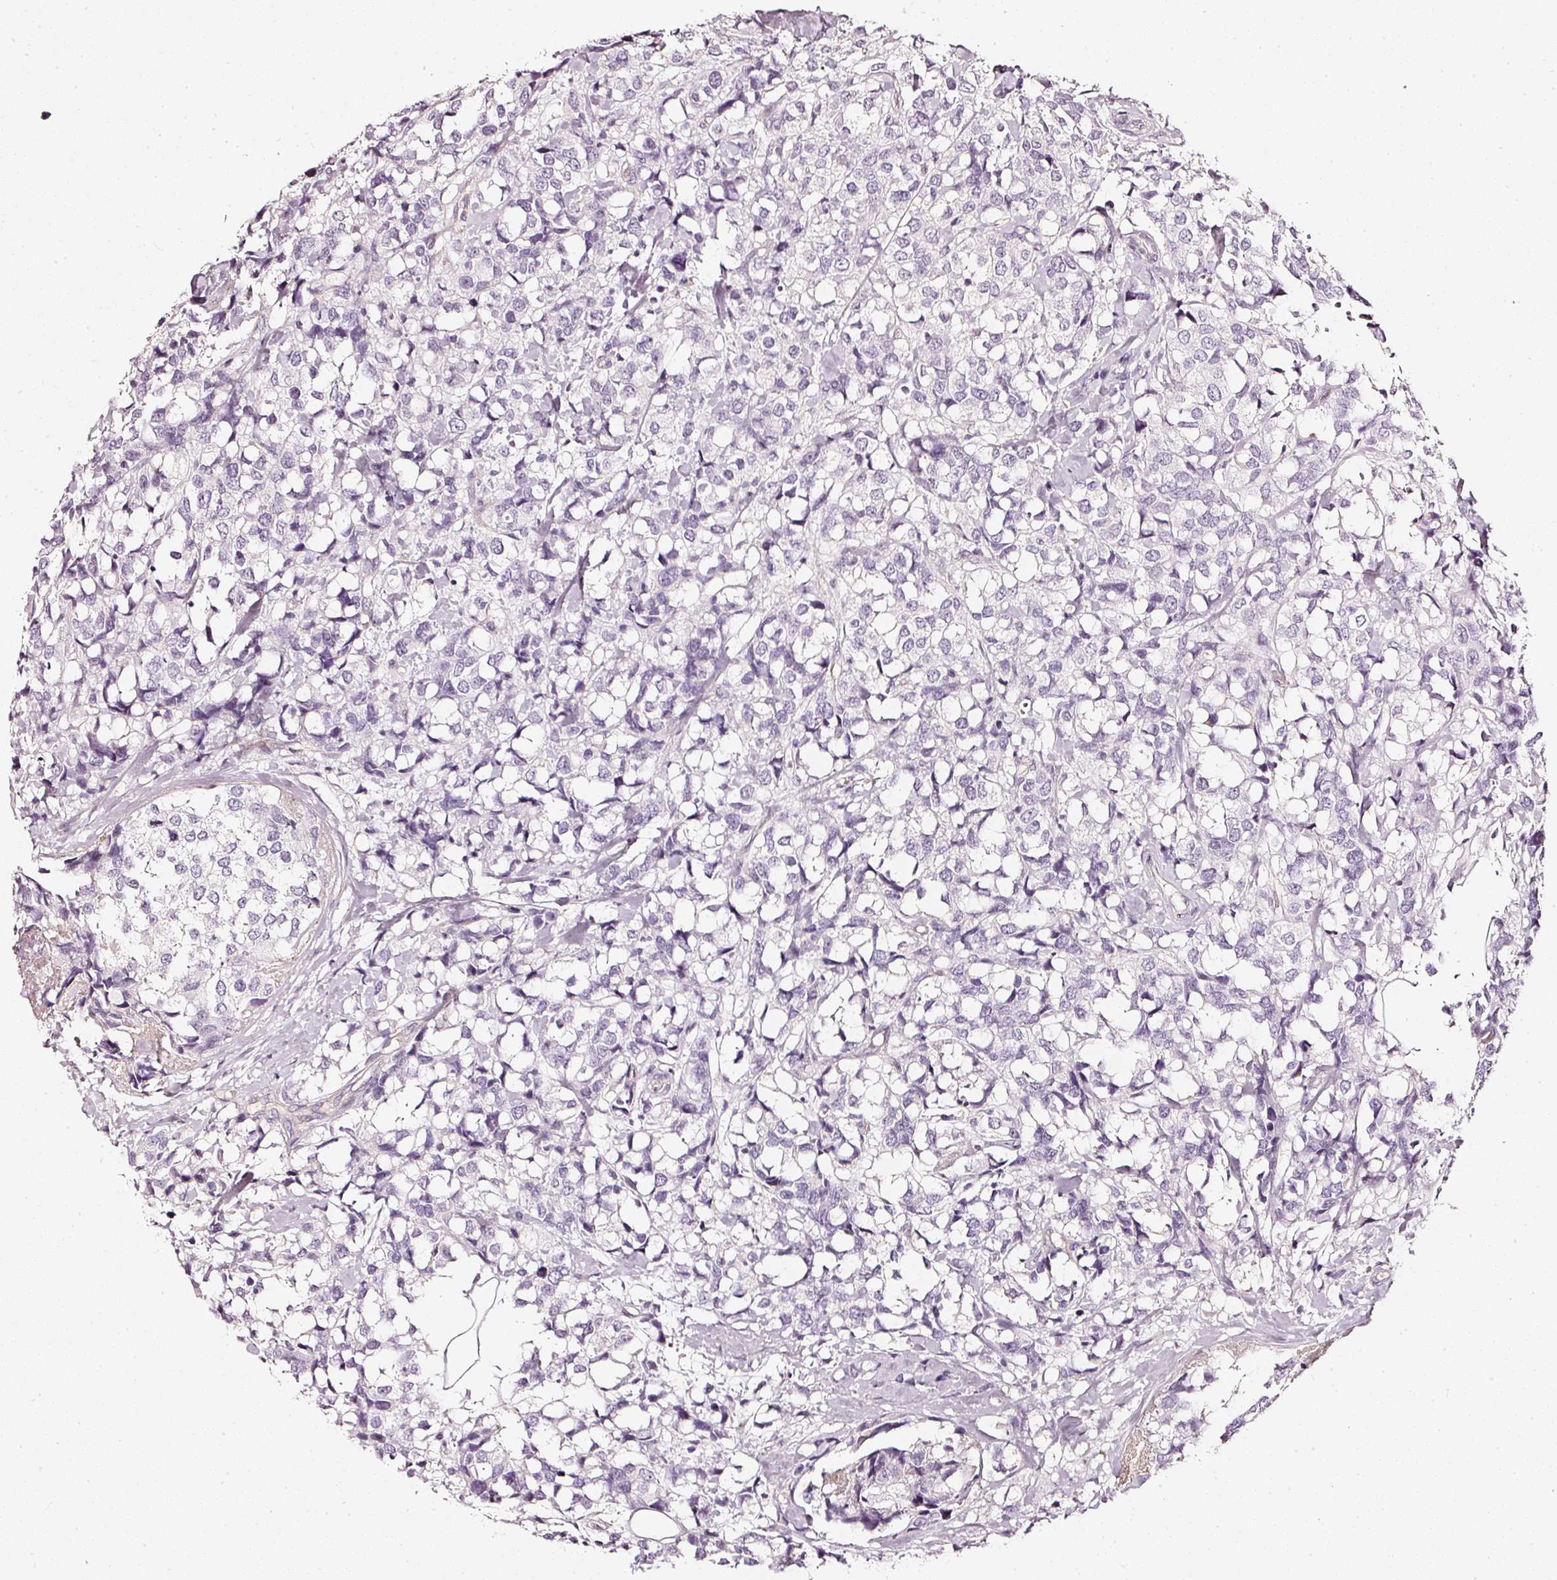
{"staining": {"intensity": "negative", "quantity": "none", "location": "none"}, "tissue": "breast cancer", "cell_type": "Tumor cells", "image_type": "cancer", "snomed": [{"axis": "morphology", "description": "Lobular carcinoma"}, {"axis": "topography", "description": "Breast"}], "caption": "This is an immunohistochemistry (IHC) micrograph of human breast cancer (lobular carcinoma). There is no staining in tumor cells.", "gene": "CNP", "patient": {"sex": "female", "age": 59}}